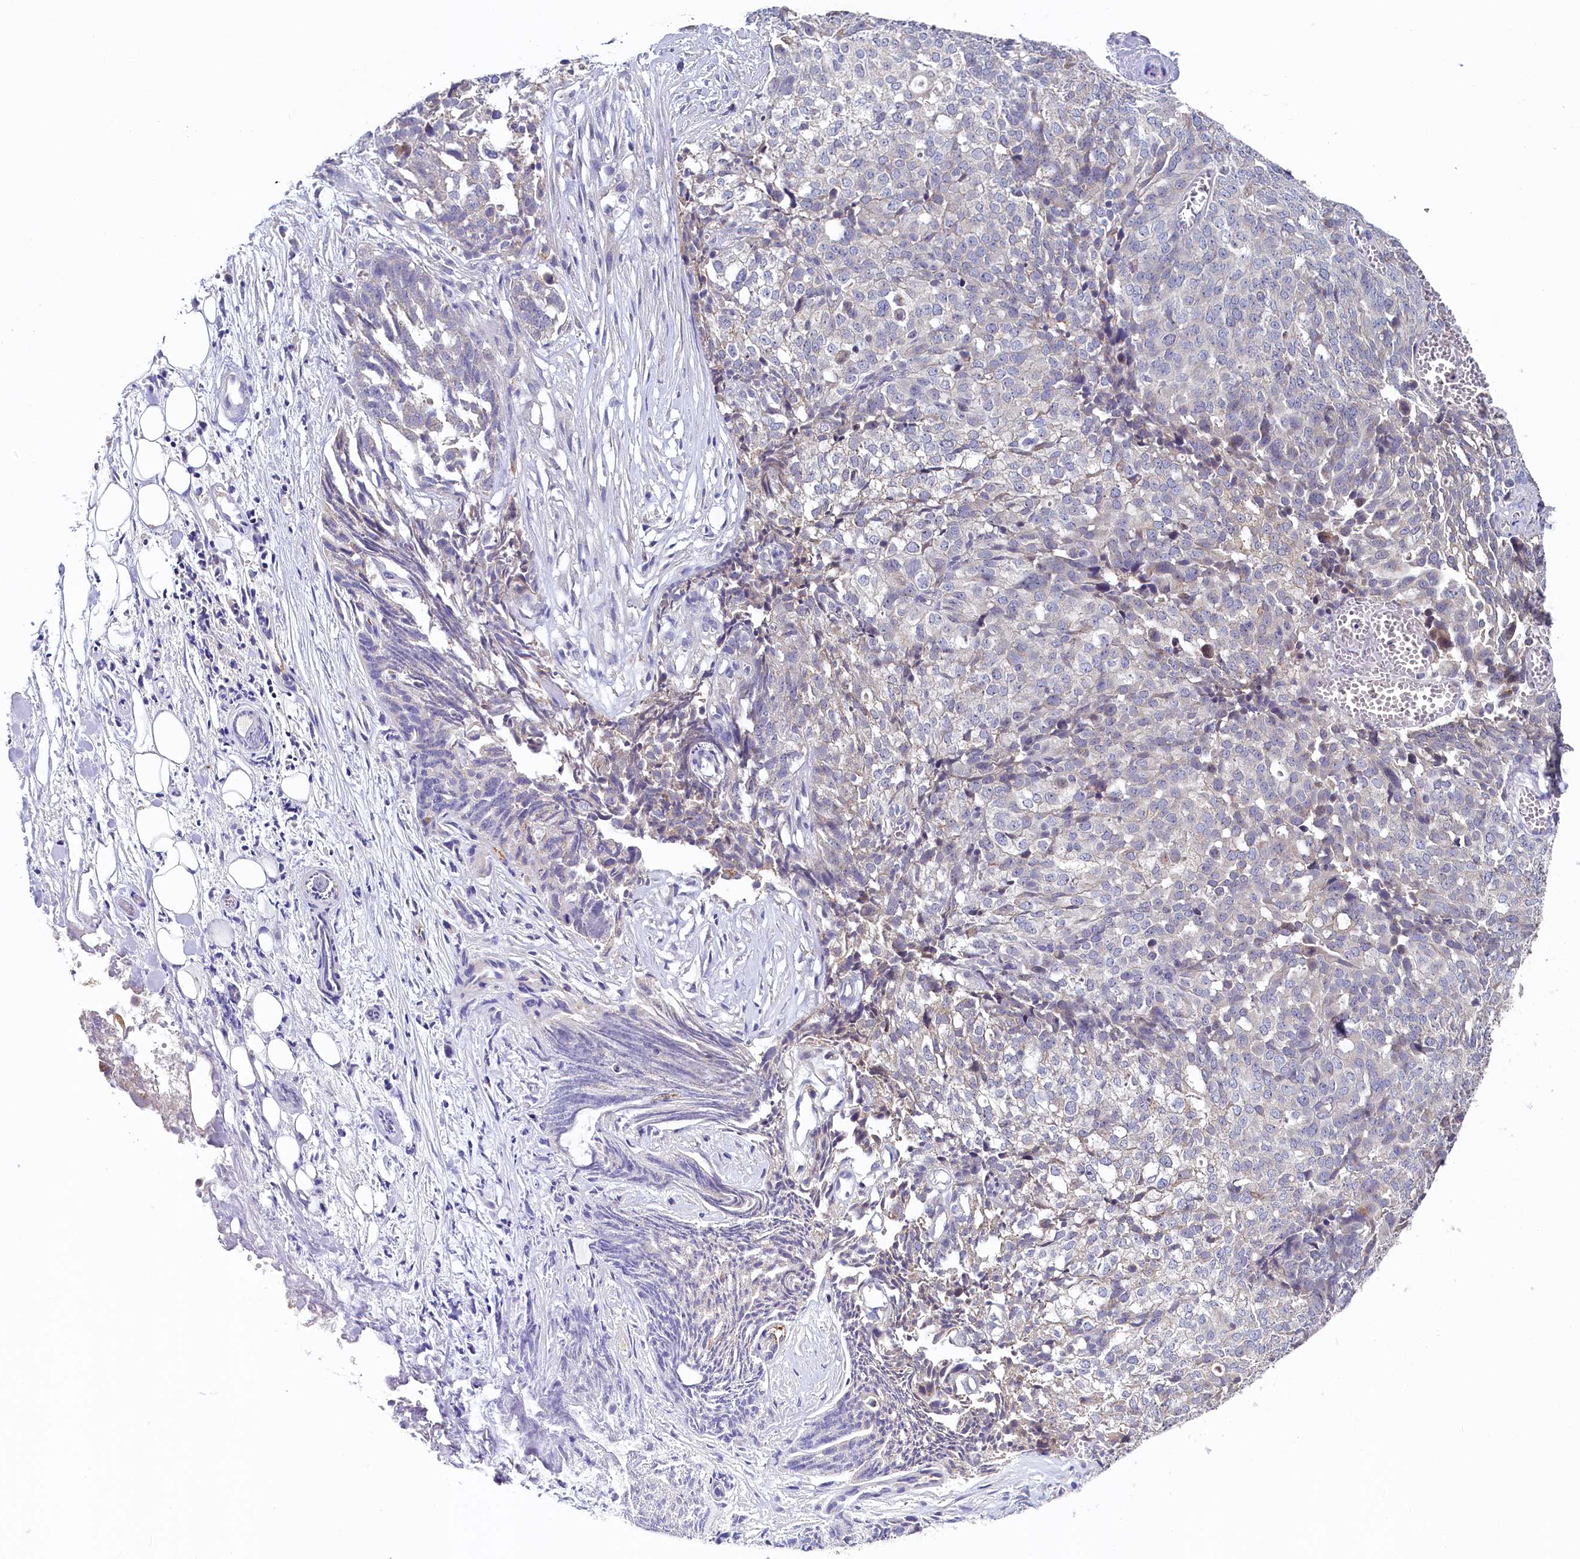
{"staining": {"intensity": "negative", "quantity": "none", "location": "none"}, "tissue": "ovarian cancer", "cell_type": "Tumor cells", "image_type": "cancer", "snomed": [{"axis": "morphology", "description": "Cystadenocarcinoma, serous, NOS"}, {"axis": "topography", "description": "Soft tissue"}, {"axis": "topography", "description": "Ovary"}], "caption": "This micrograph is of serous cystadenocarcinoma (ovarian) stained with IHC to label a protein in brown with the nuclei are counter-stained blue. There is no staining in tumor cells.", "gene": "SPINK9", "patient": {"sex": "female", "age": 57}}